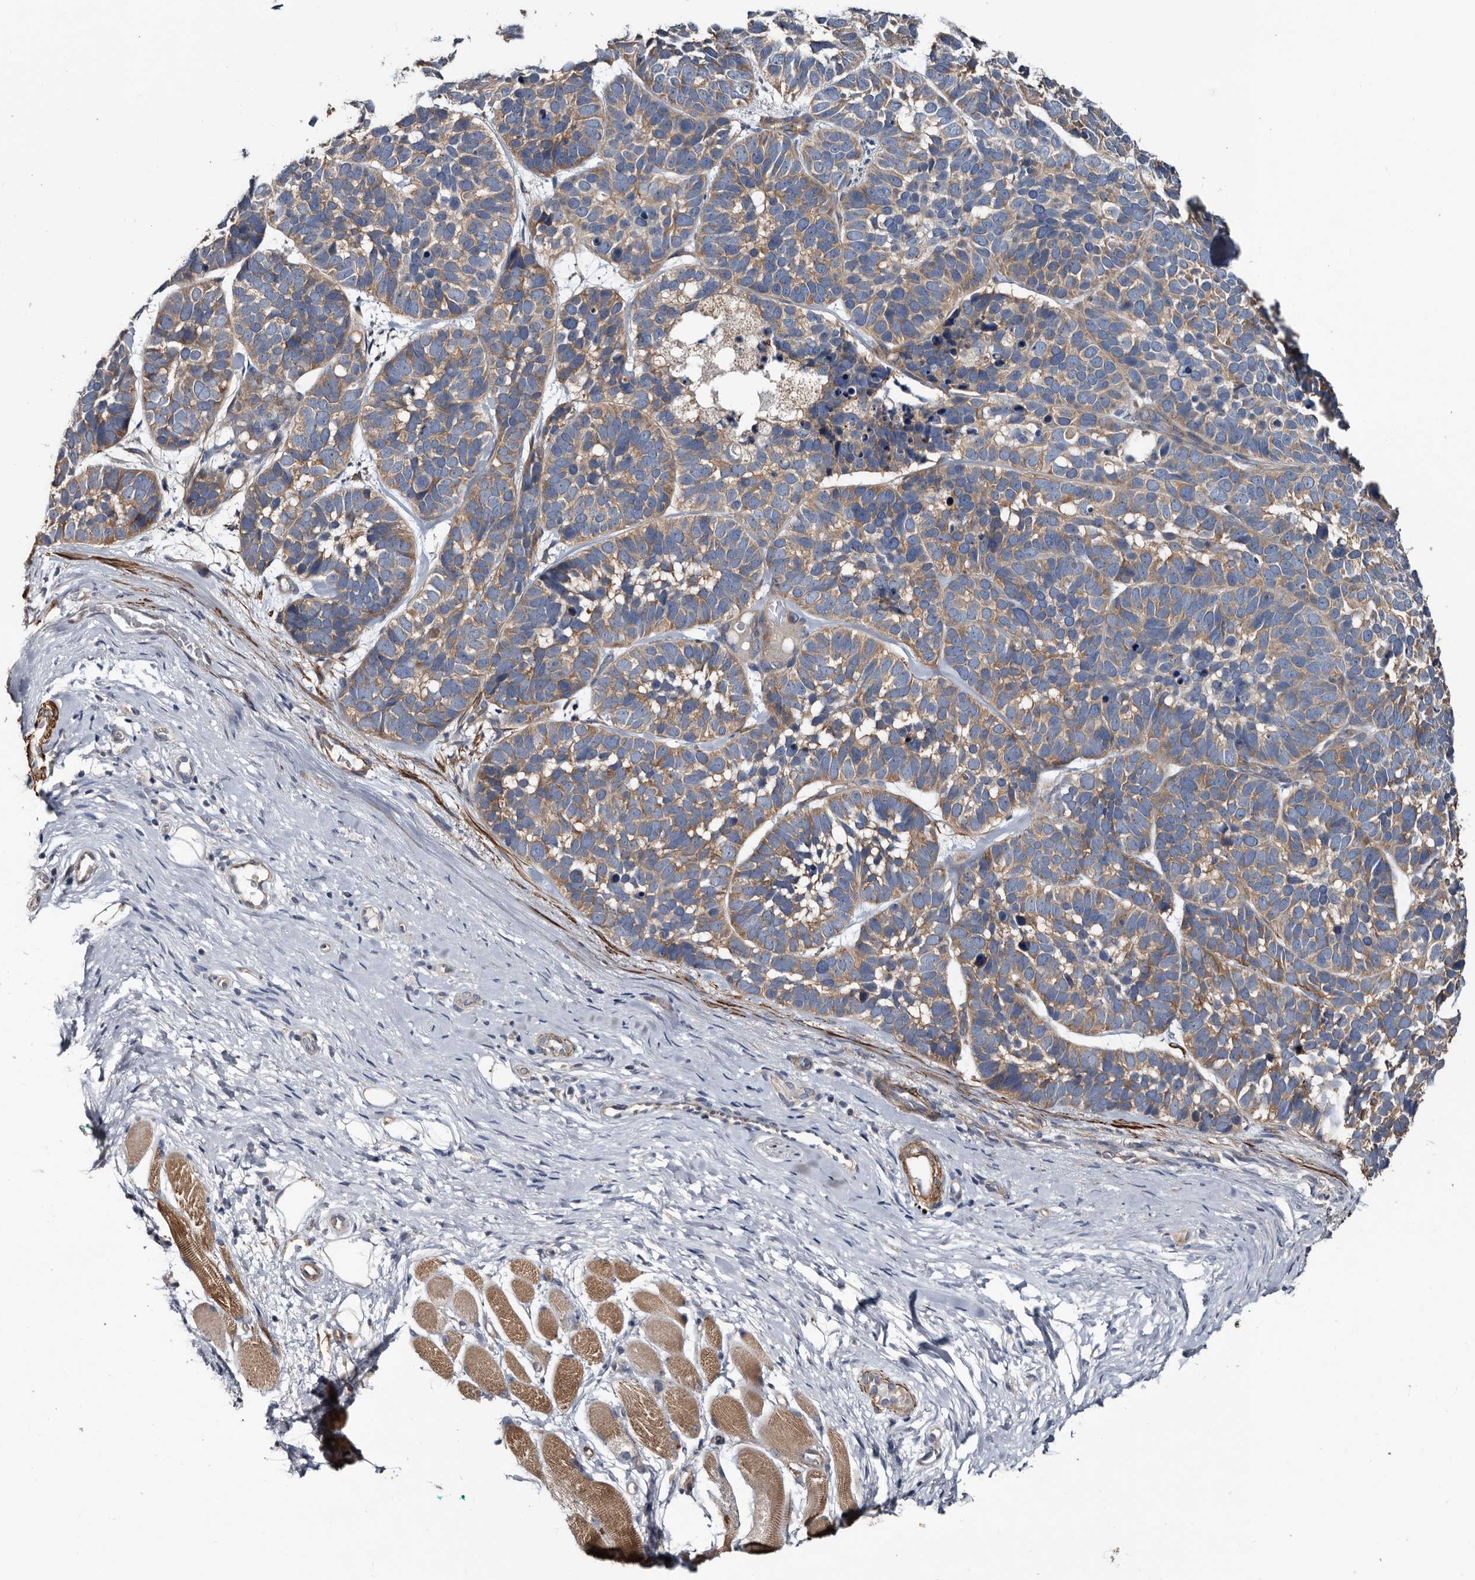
{"staining": {"intensity": "weak", "quantity": ">75%", "location": "cytoplasmic/membranous"}, "tissue": "skin cancer", "cell_type": "Tumor cells", "image_type": "cancer", "snomed": [{"axis": "morphology", "description": "Basal cell carcinoma"}, {"axis": "topography", "description": "Skin"}], "caption": "A brown stain labels weak cytoplasmic/membranous staining of a protein in skin cancer tumor cells.", "gene": "IARS1", "patient": {"sex": "male", "age": 62}}